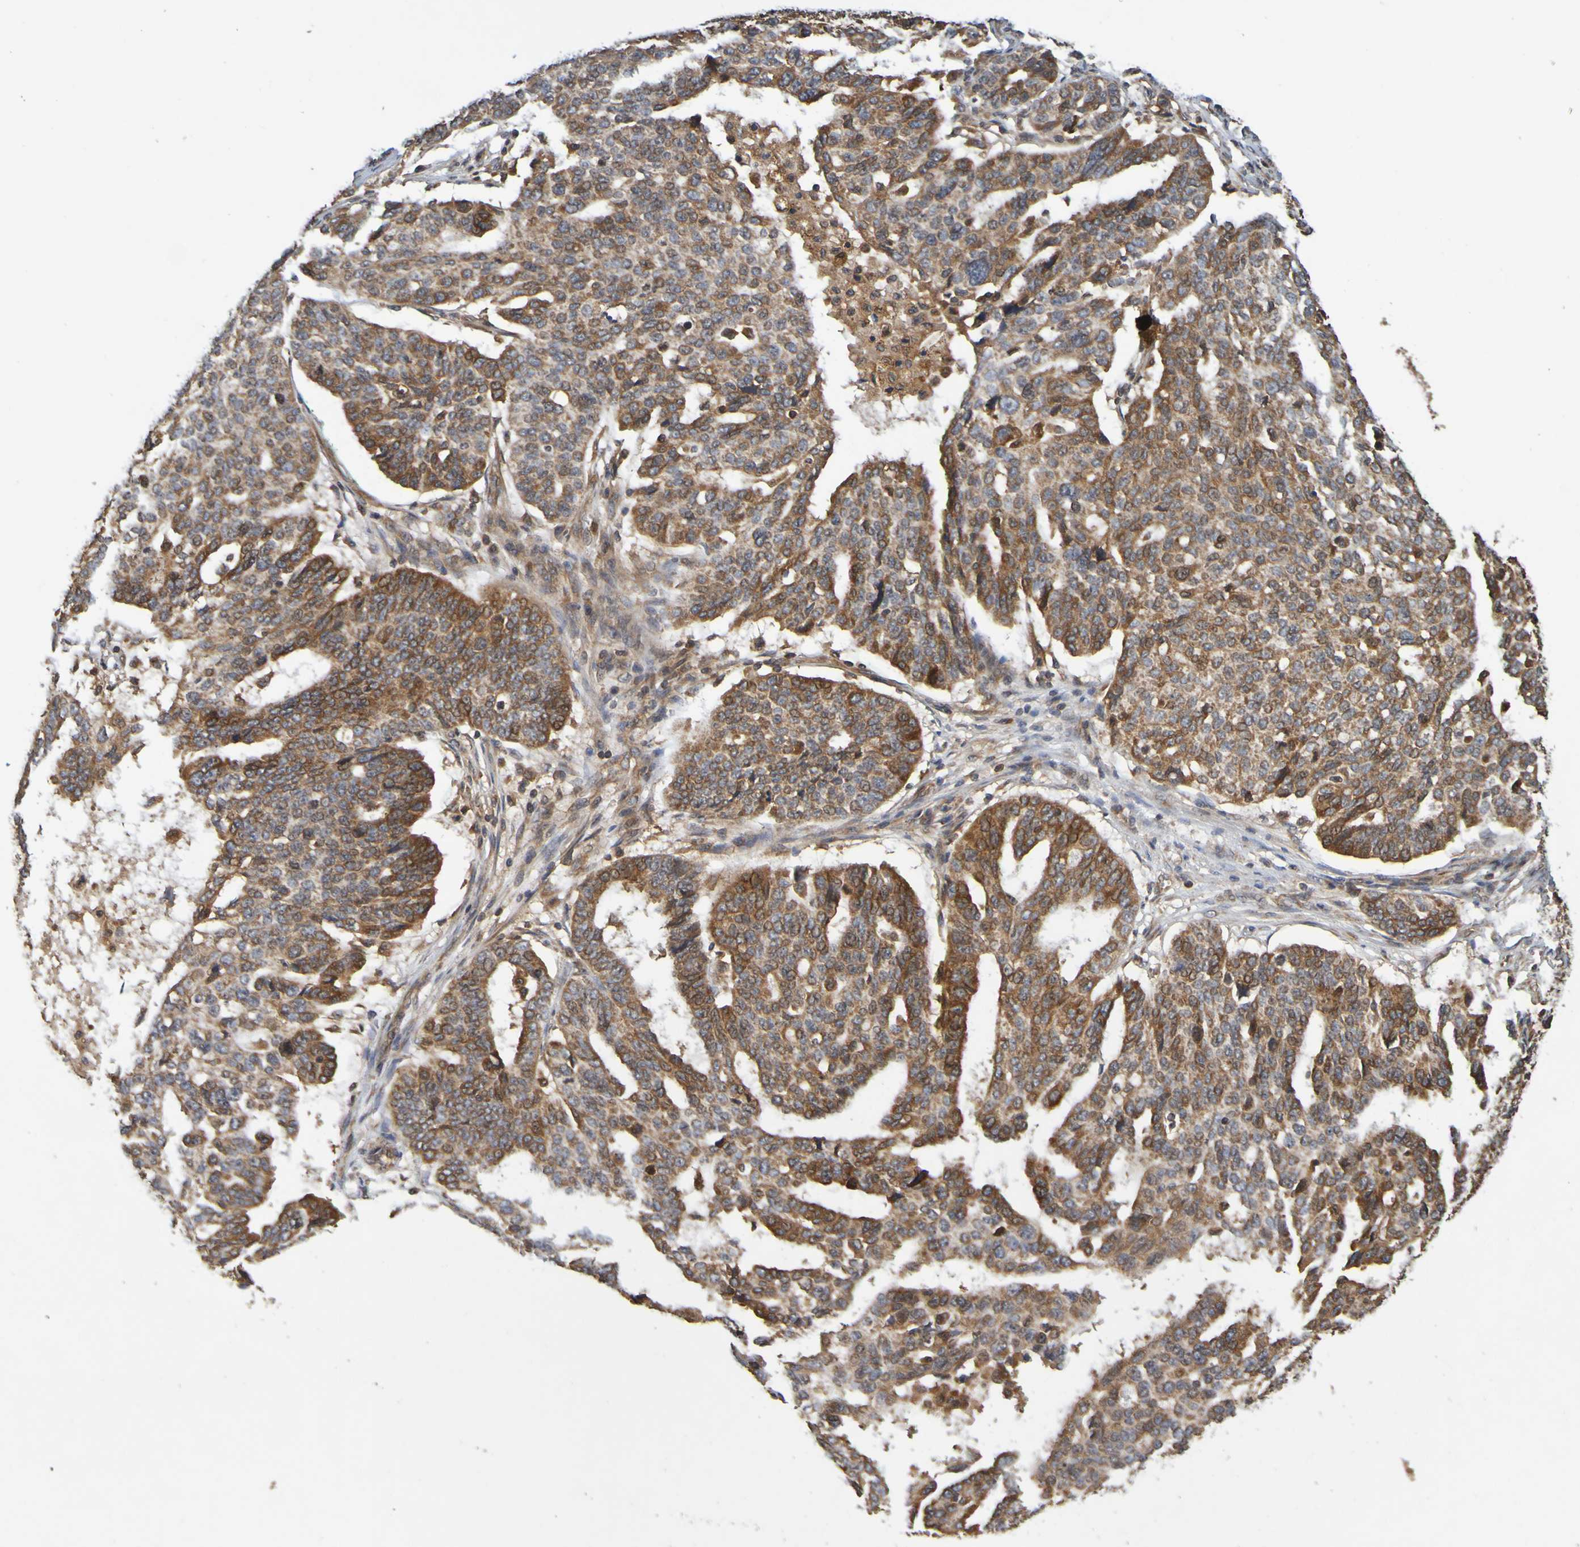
{"staining": {"intensity": "strong", "quantity": ">75%", "location": "cytoplasmic/membranous"}, "tissue": "ovarian cancer", "cell_type": "Tumor cells", "image_type": "cancer", "snomed": [{"axis": "morphology", "description": "Cystadenocarcinoma, serous, NOS"}, {"axis": "topography", "description": "Ovary"}], "caption": "The photomicrograph reveals staining of ovarian cancer, revealing strong cytoplasmic/membranous protein staining (brown color) within tumor cells.", "gene": "OCRL", "patient": {"sex": "female", "age": 59}}